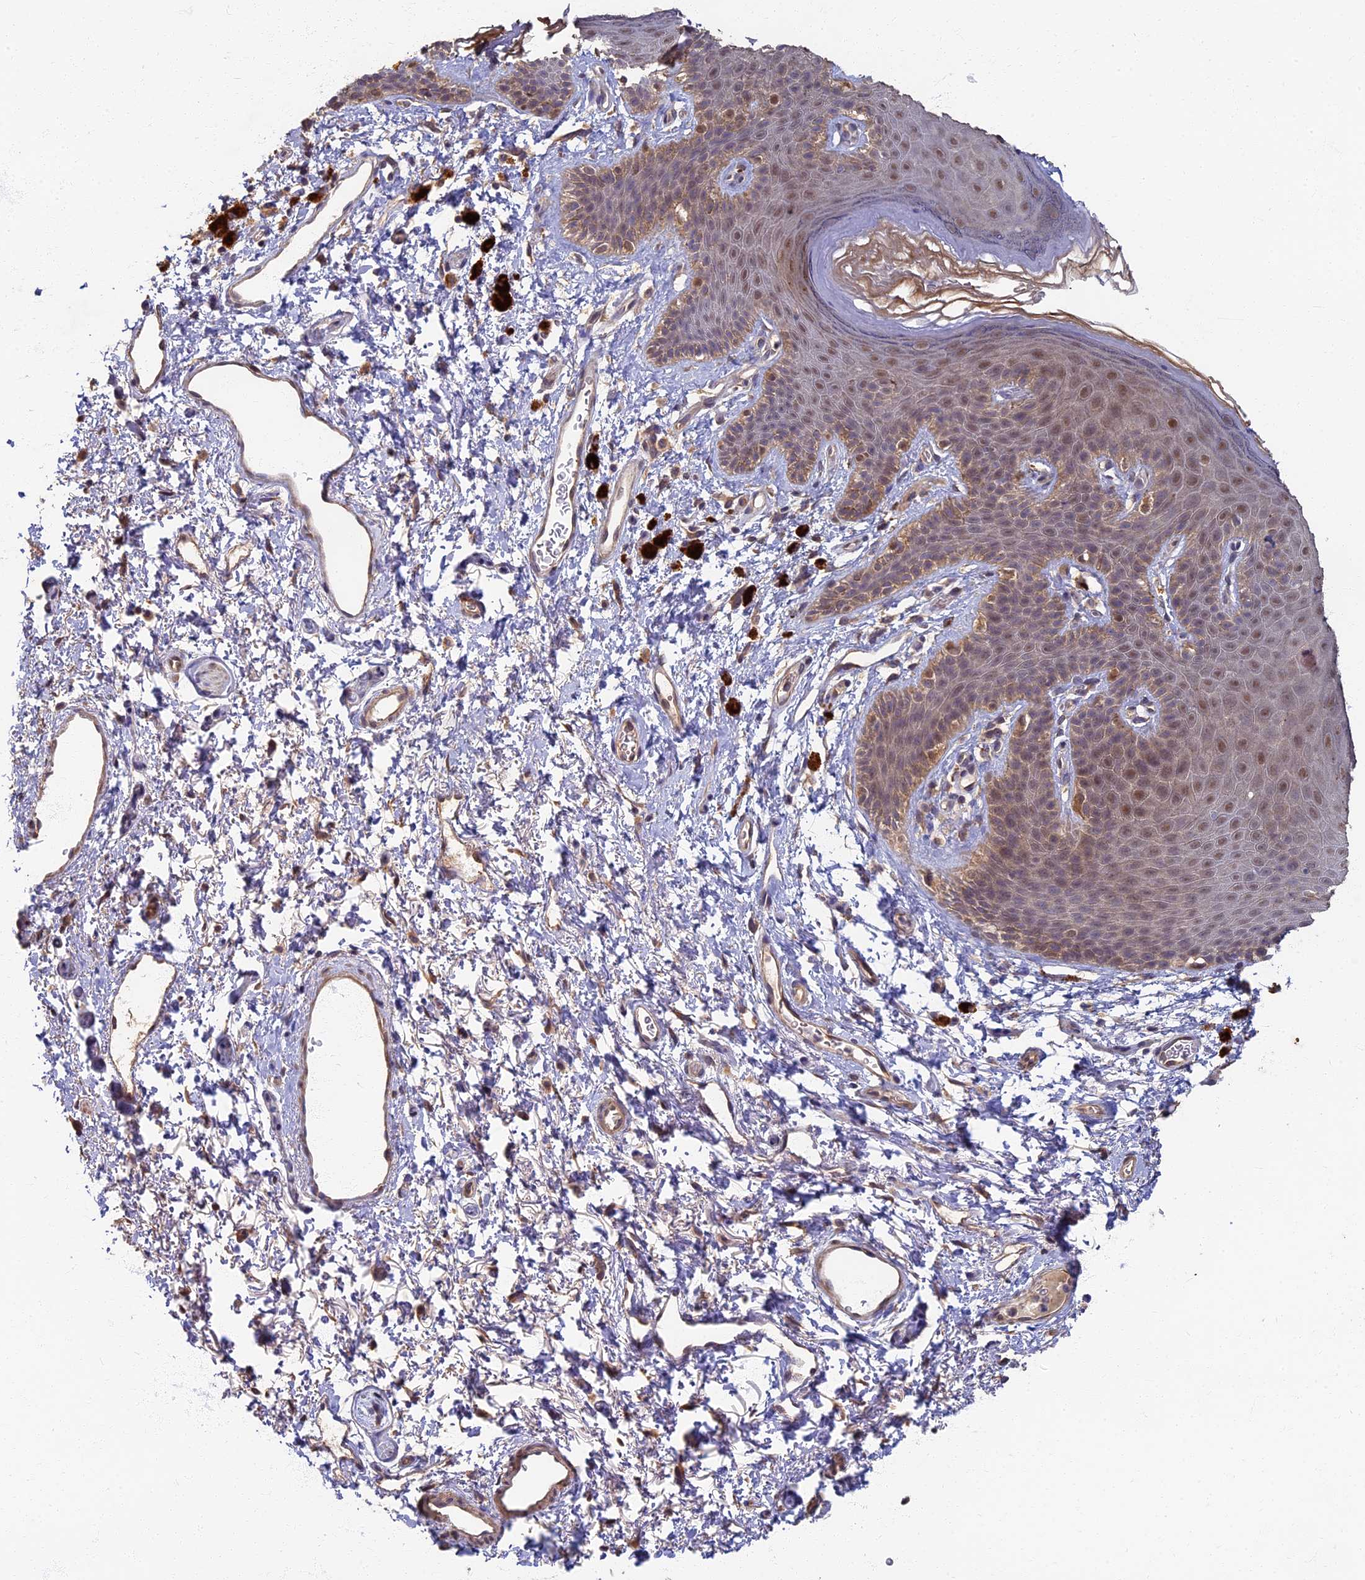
{"staining": {"intensity": "moderate", "quantity": "<25%", "location": "cytoplasmic/membranous,nuclear"}, "tissue": "skin", "cell_type": "Epidermal cells", "image_type": "normal", "snomed": [{"axis": "morphology", "description": "Normal tissue, NOS"}, {"axis": "topography", "description": "Anal"}], "caption": "High-magnification brightfield microscopy of benign skin stained with DAB (3,3'-diaminobenzidine) (brown) and counterstained with hematoxylin (blue). epidermal cells exhibit moderate cytoplasmic/membranous,nuclear positivity is seen in approximately<25% of cells.", "gene": "RSPH3", "patient": {"sex": "female", "age": 46}}